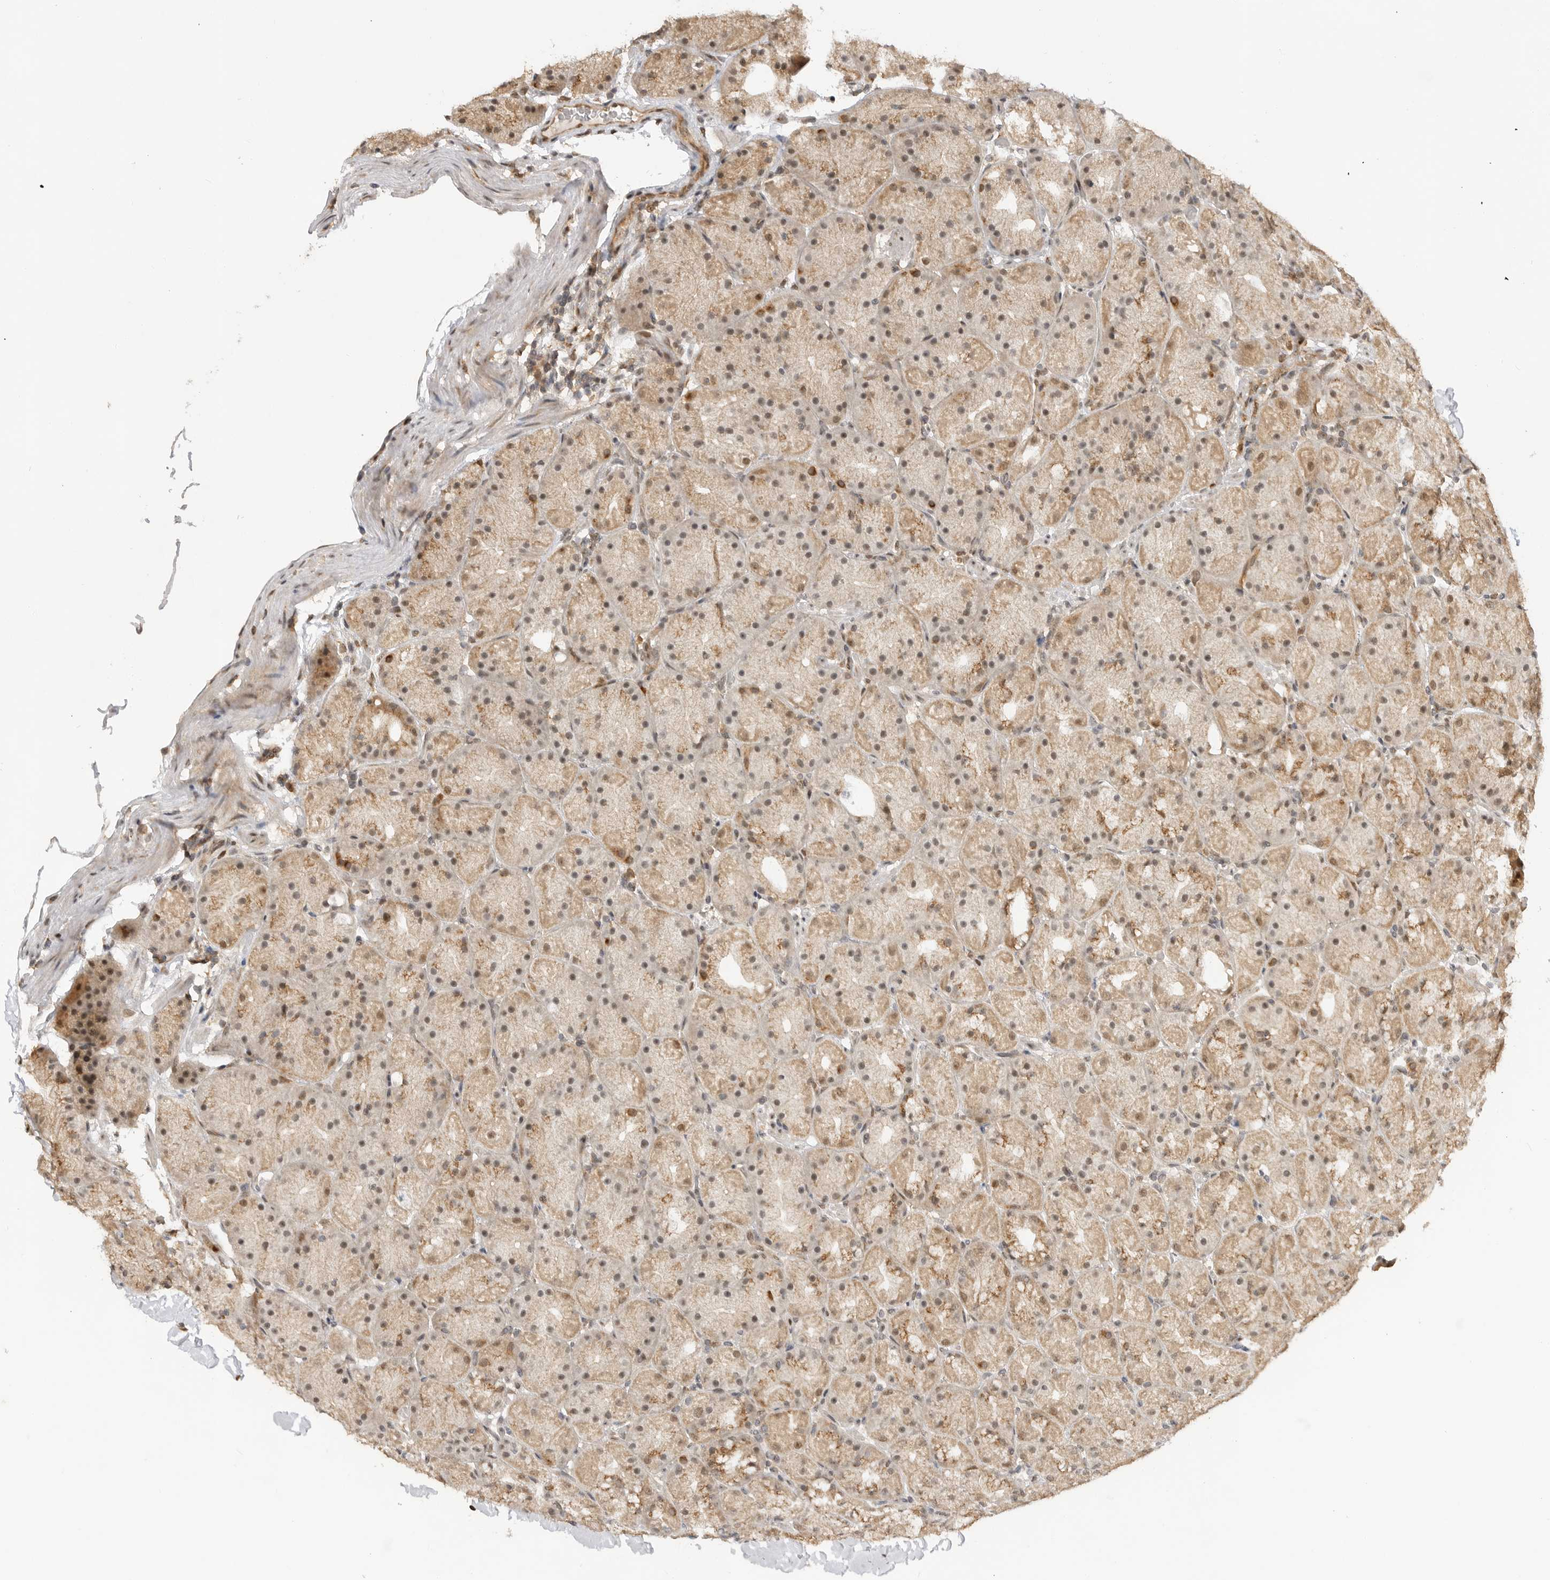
{"staining": {"intensity": "strong", "quantity": "25%-75%", "location": "cytoplasmic/membranous"}, "tissue": "stomach", "cell_type": "Glandular cells", "image_type": "normal", "snomed": [{"axis": "morphology", "description": "Normal tissue, NOS"}, {"axis": "topography", "description": "Stomach, upper"}, {"axis": "topography", "description": "Stomach"}], "caption": "This micrograph reveals immunohistochemistry staining of unremarkable stomach, with high strong cytoplasmic/membranous staining in approximately 25%-75% of glandular cells.", "gene": "ALKAL1", "patient": {"sex": "male", "age": 48}}